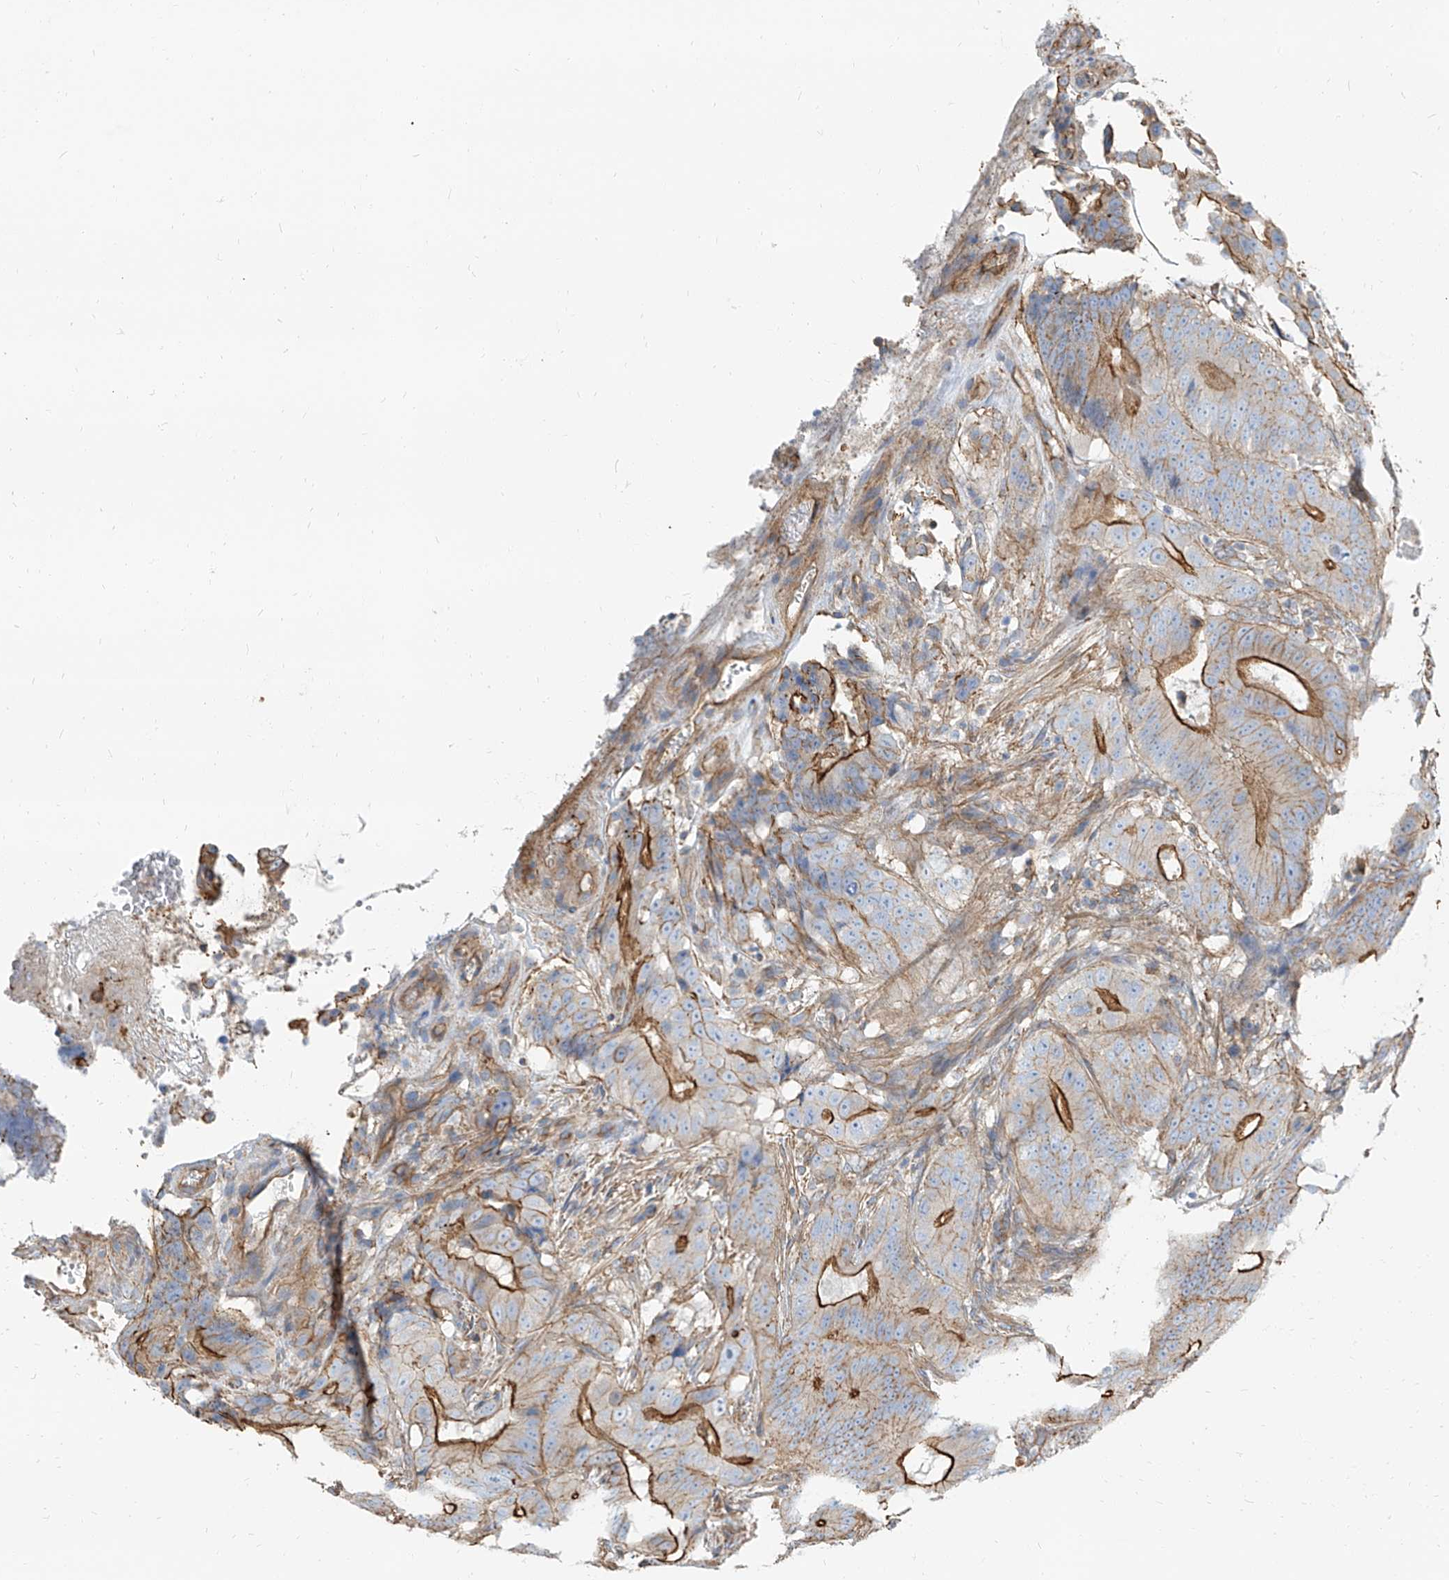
{"staining": {"intensity": "strong", "quantity": "25%-75%", "location": "cytoplasmic/membranous"}, "tissue": "colorectal cancer", "cell_type": "Tumor cells", "image_type": "cancer", "snomed": [{"axis": "morphology", "description": "Adenocarcinoma, NOS"}, {"axis": "topography", "description": "Colon"}], "caption": "A high amount of strong cytoplasmic/membranous positivity is seen in about 25%-75% of tumor cells in adenocarcinoma (colorectal) tissue.", "gene": "TXLNB", "patient": {"sex": "male", "age": 83}}